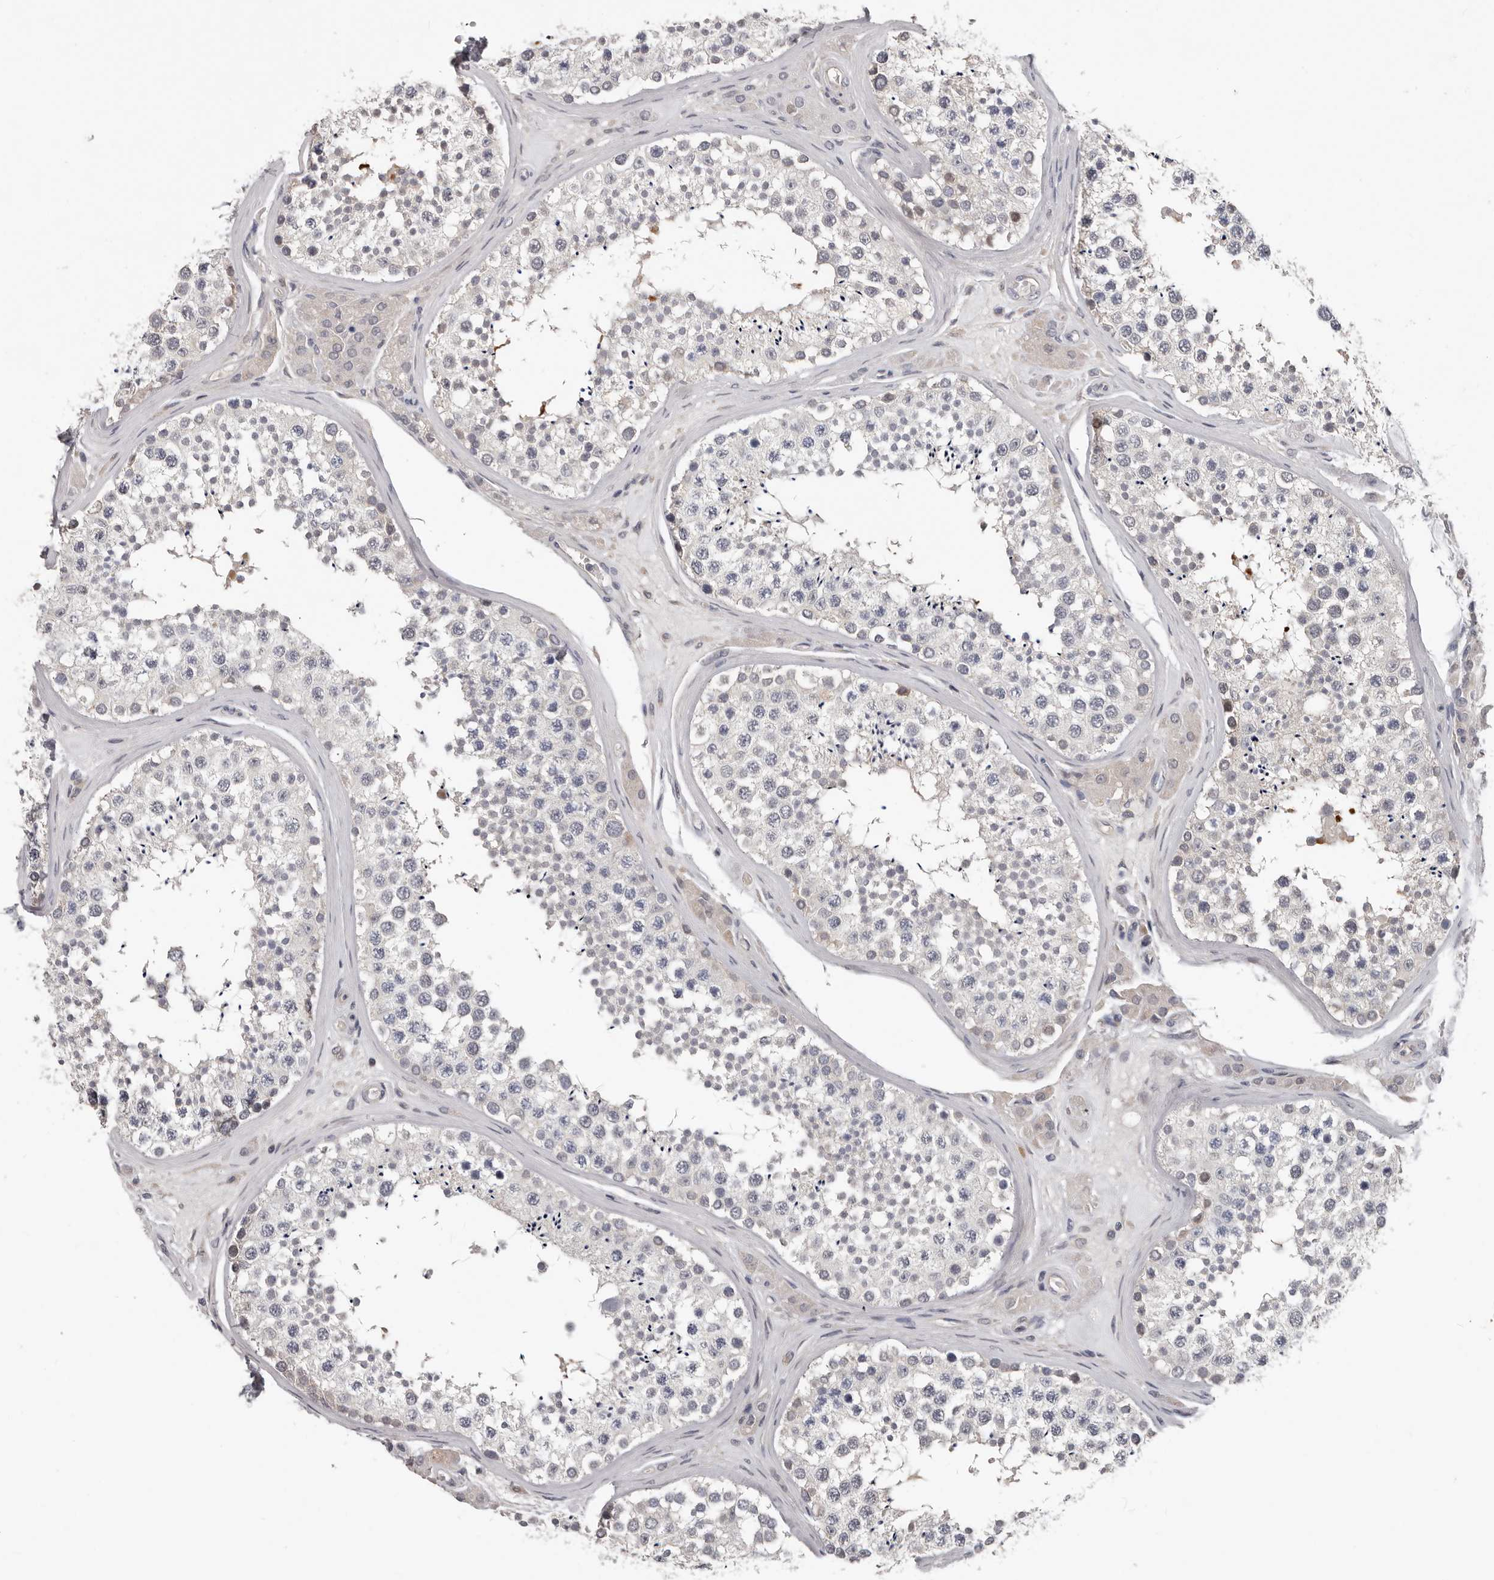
{"staining": {"intensity": "negative", "quantity": "none", "location": "none"}, "tissue": "testis", "cell_type": "Cells in seminiferous ducts", "image_type": "normal", "snomed": [{"axis": "morphology", "description": "Normal tissue, NOS"}, {"axis": "topography", "description": "Testis"}], "caption": "Protein analysis of unremarkable testis demonstrates no significant expression in cells in seminiferous ducts.", "gene": "RNF217", "patient": {"sex": "male", "age": 46}}